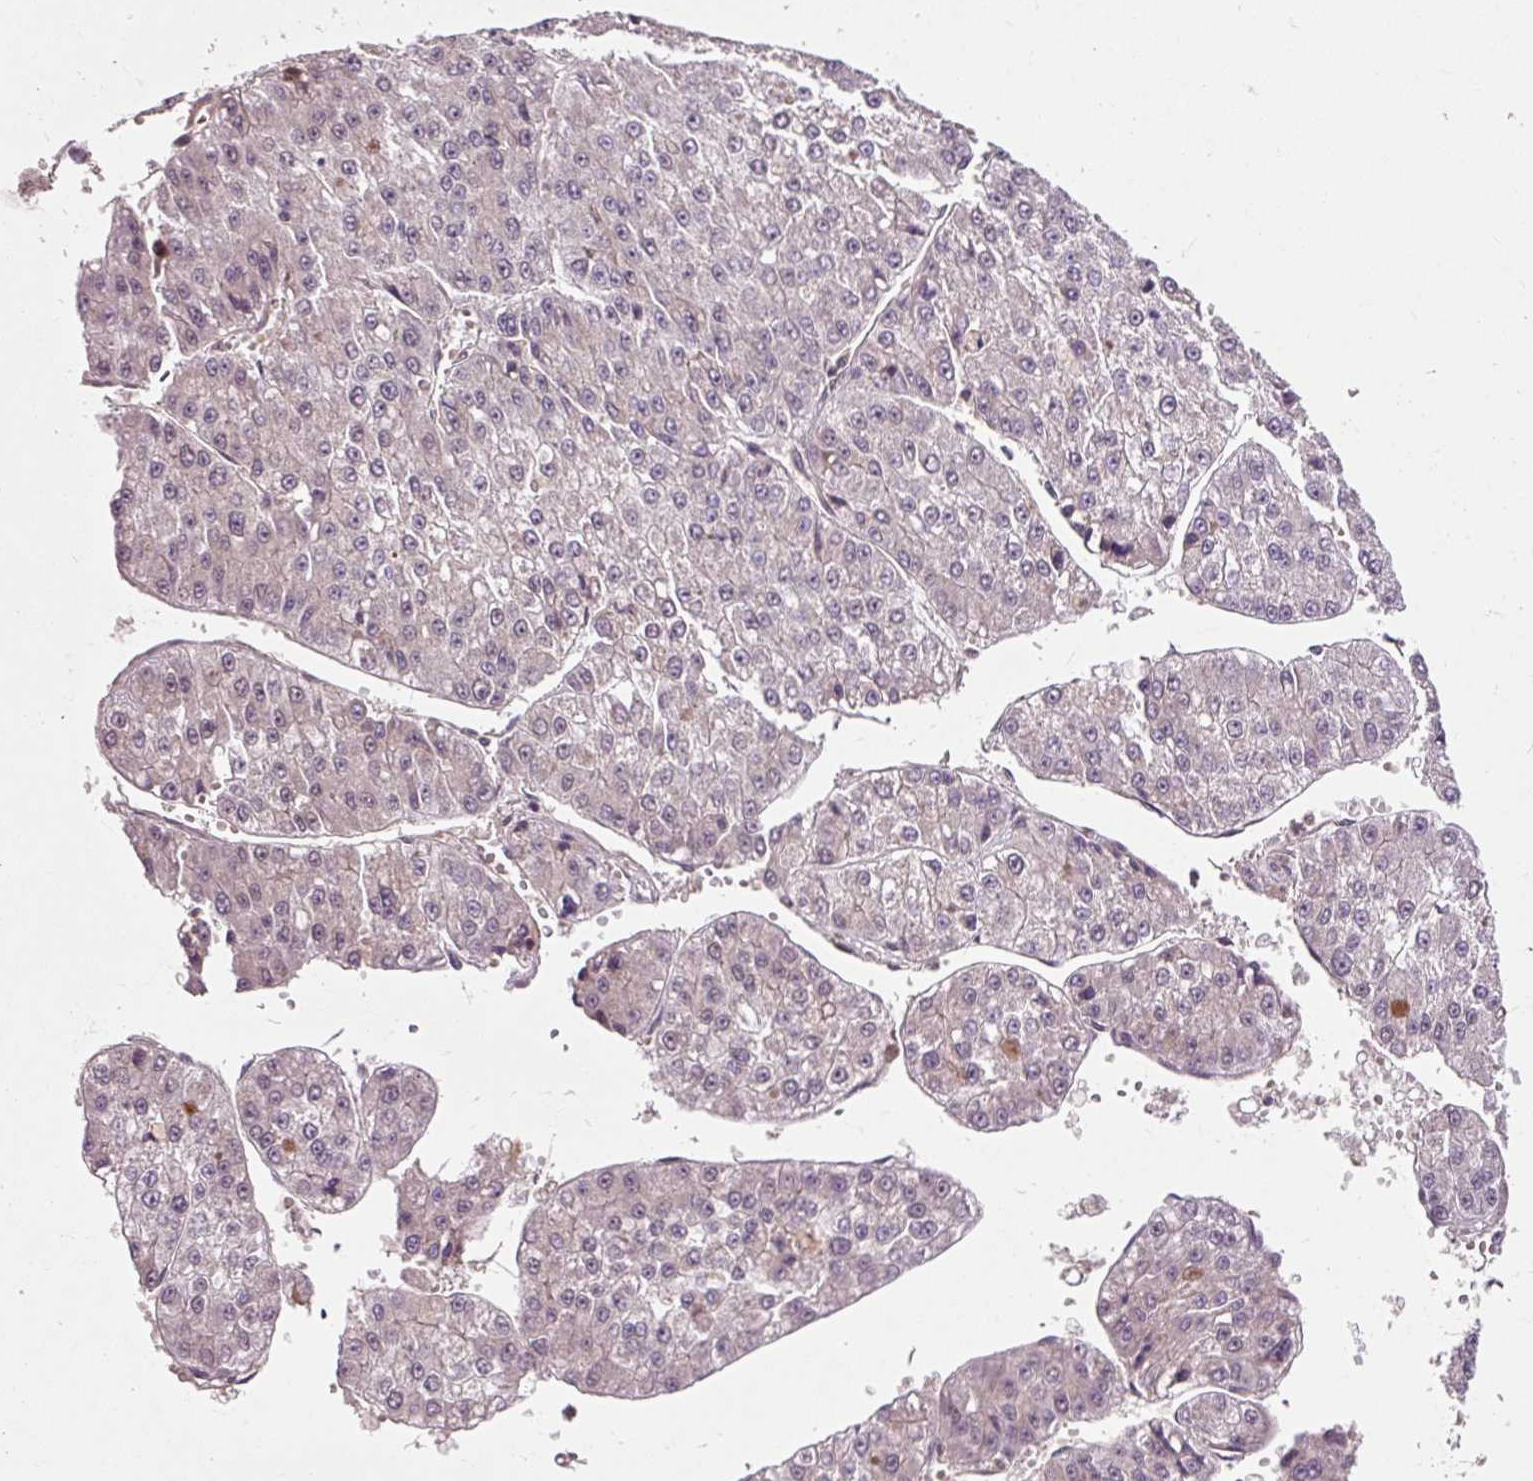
{"staining": {"intensity": "negative", "quantity": "none", "location": "none"}, "tissue": "liver cancer", "cell_type": "Tumor cells", "image_type": "cancer", "snomed": [{"axis": "morphology", "description": "Carcinoma, Hepatocellular, NOS"}, {"axis": "topography", "description": "Liver"}], "caption": "The micrograph exhibits no significant staining in tumor cells of liver hepatocellular carcinoma.", "gene": "MMS19", "patient": {"sex": "female", "age": 73}}